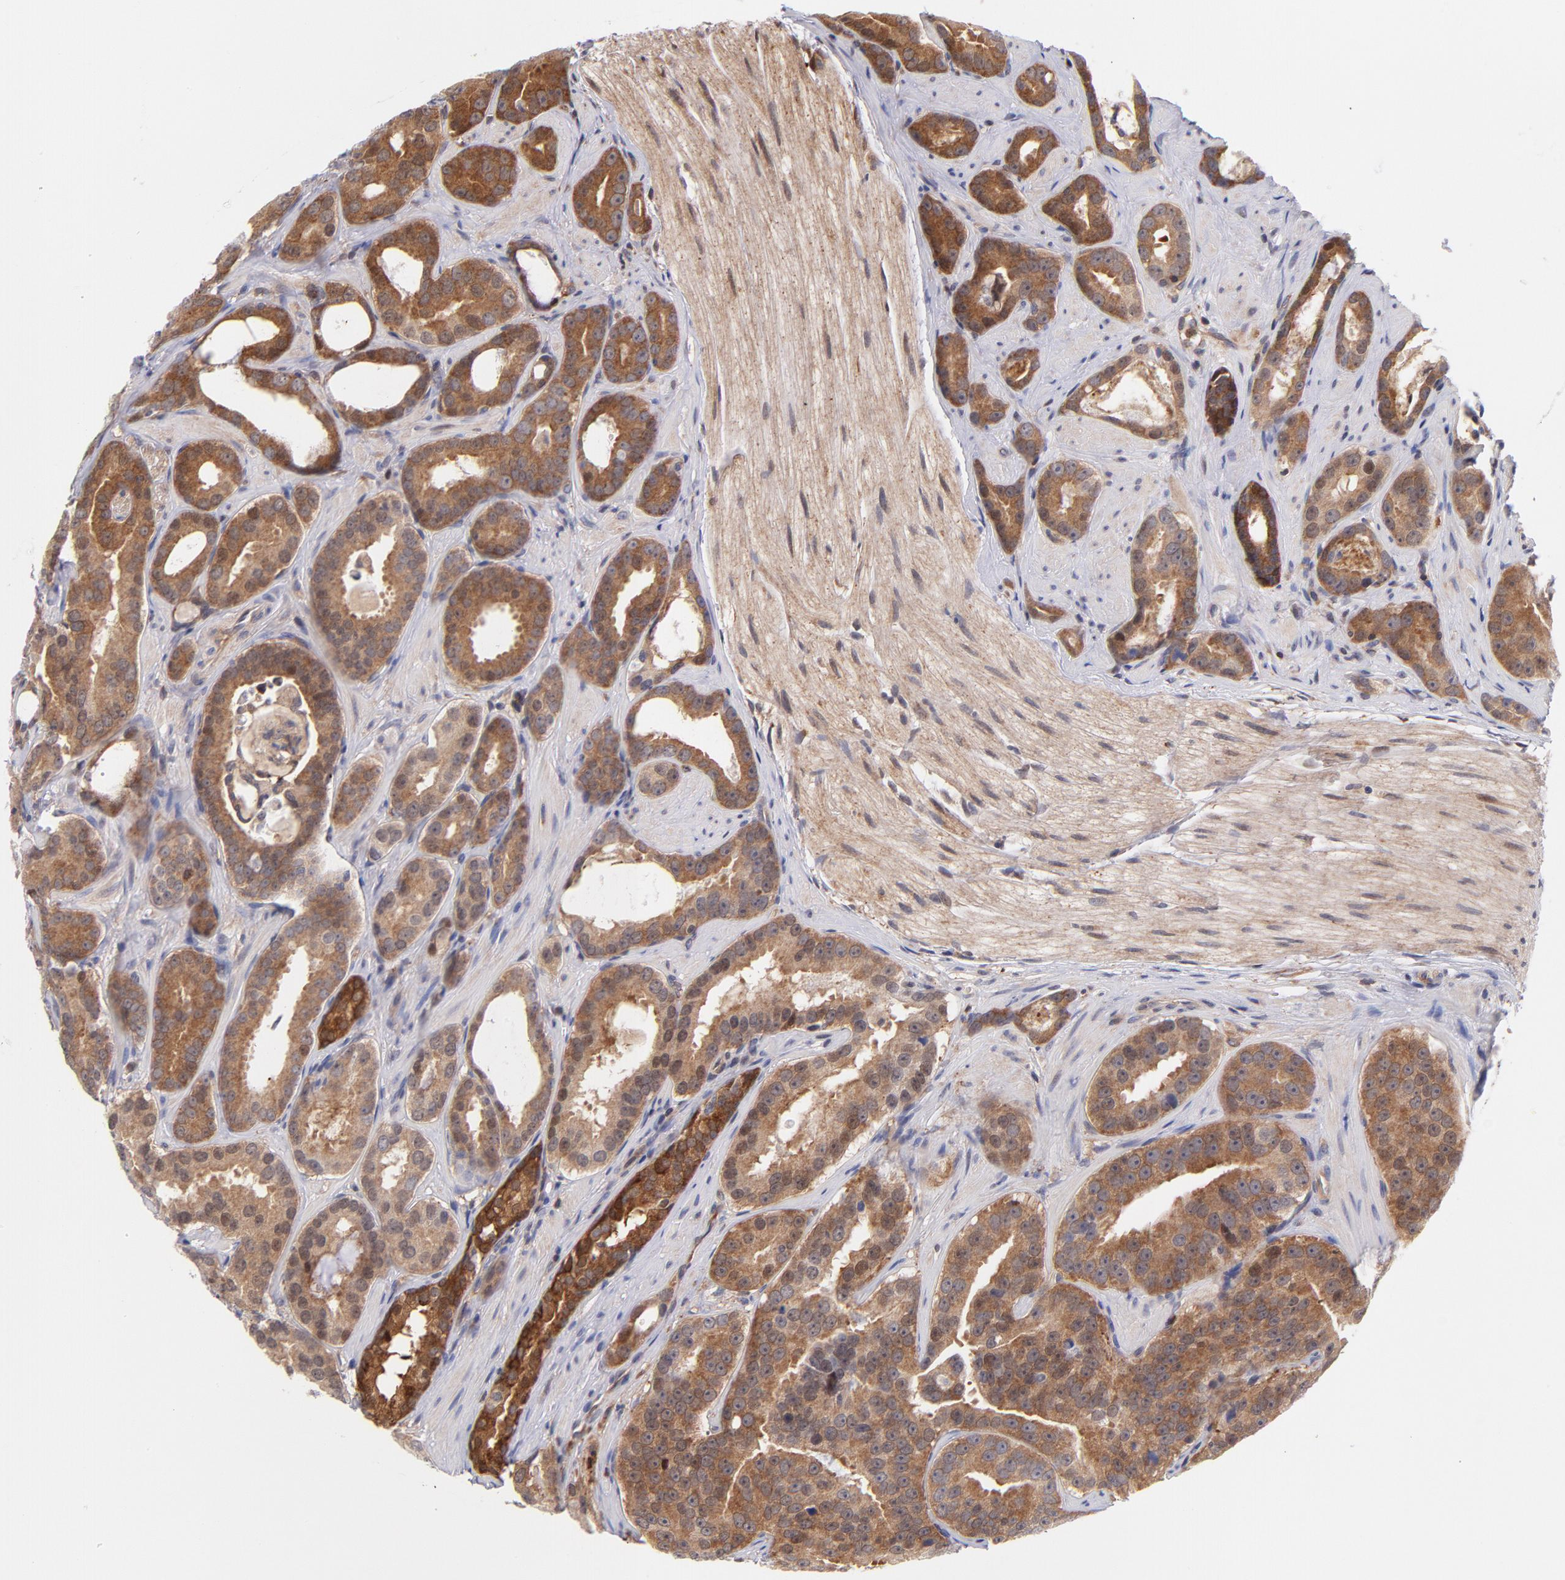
{"staining": {"intensity": "moderate", "quantity": ">75%", "location": "cytoplasmic/membranous,nuclear"}, "tissue": "prostate cancer", "cell_type": "Tumor cells", "image_type": "cancer", "snomed": [{"axis": "morphology", "description": "Adenocarcinoma, Low grade"}, {"axis": "topography", "description": "Prostate"}], "caption": "Immunohistochemical staining of low-grade adenocarcinoma (prostate) demonstrates medium levels of moderate cytoplasmic/membranous and nuclear protein expression in about >75% of tumor cells.", "gene": "YWHAB", "patient": {"sex": "male", "age": 59}}